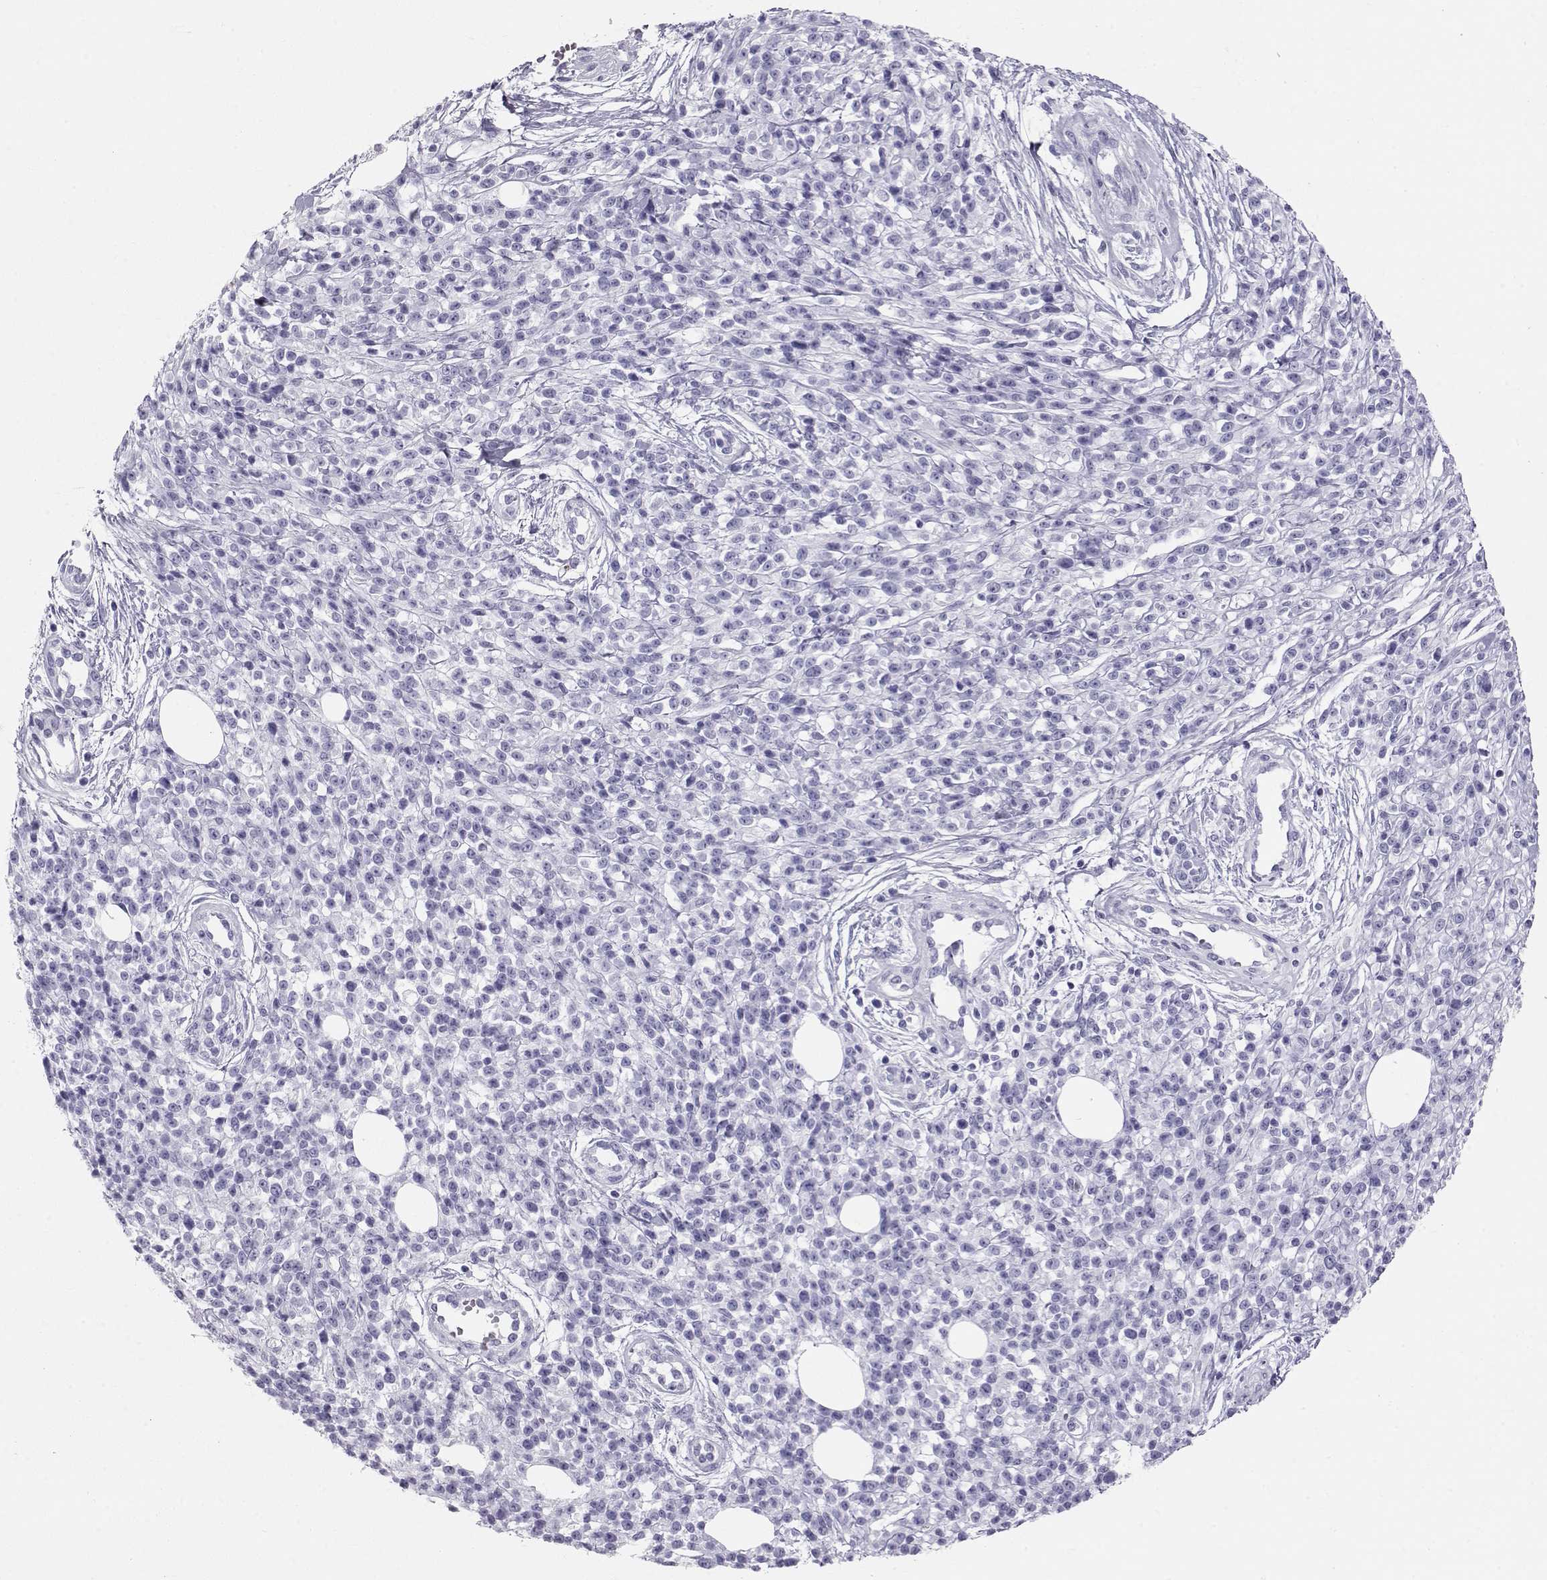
{"staining": {"intensity": "negative", "quantity": "none", "location": "none"}, "tissue": "melanoma", "cell_type": "Tumor cells", "image_type": "cancer", "snomed": [{"axis": "morphology", "description": "Malignant melanoma, NOS"}, {"axis": "topography", "description": "Skin"}, {"axis": "topography", "description": "Skin of trunk"}], "caption": "The image displays no staining of tumor cells in malignant melanoma.", "gene": "RD3", "patient": {"sex": "male", "age": 74}}